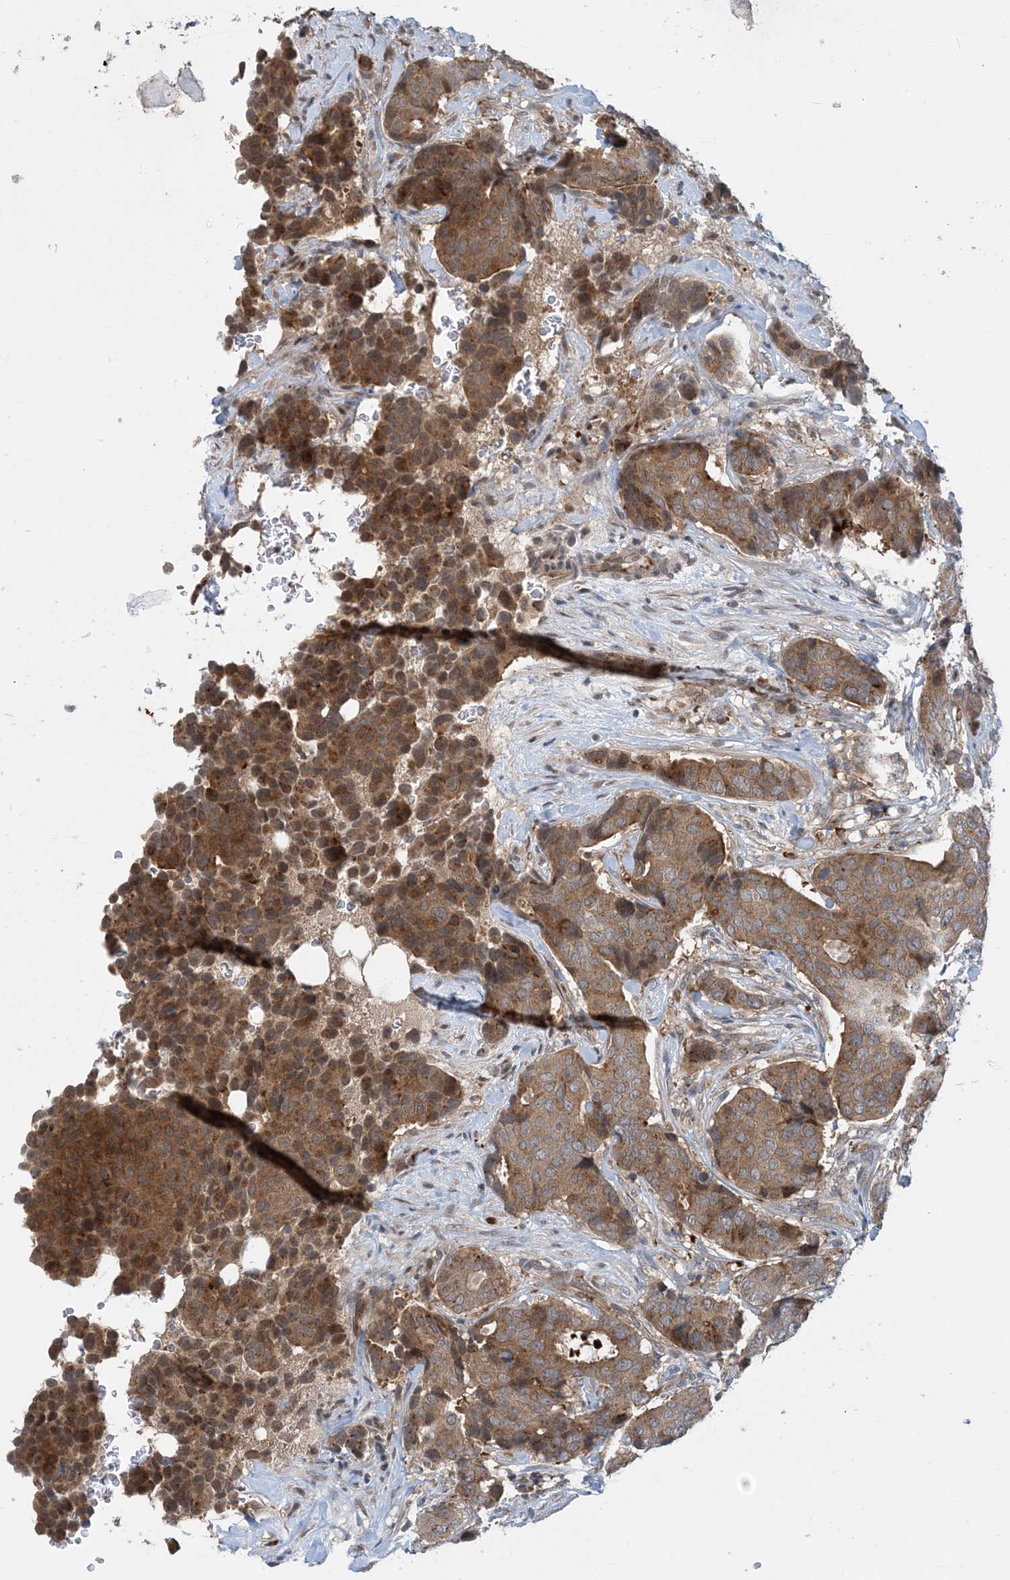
{"staining": {"intensity": "strong", "quantity": ">75%", "location": "cytoplasmic/membranous"}, "tissue": "breast cancer", "cell_type": "Tumor cells", "image_type": "cancer", "snomed": [{"axis": "morphology", "description": "Duct carcinoma"}, {"axis": "topography", "description": "Breast"}], "caption": "Immunohistochemical staining of human breast cancer (infiltrating ductal carcinoma) shows high levels of strong cytoplasmic/membranous positivity in approximately >75% of tumor cells. The staining was performed using DAB (3,3'-diaminobenzidine), with brown indicating positive protein expression. Nuclei are stained blue with hematoxylin.", "gene": "TINAG", "patient": {"sex": "female", "age": 75}}